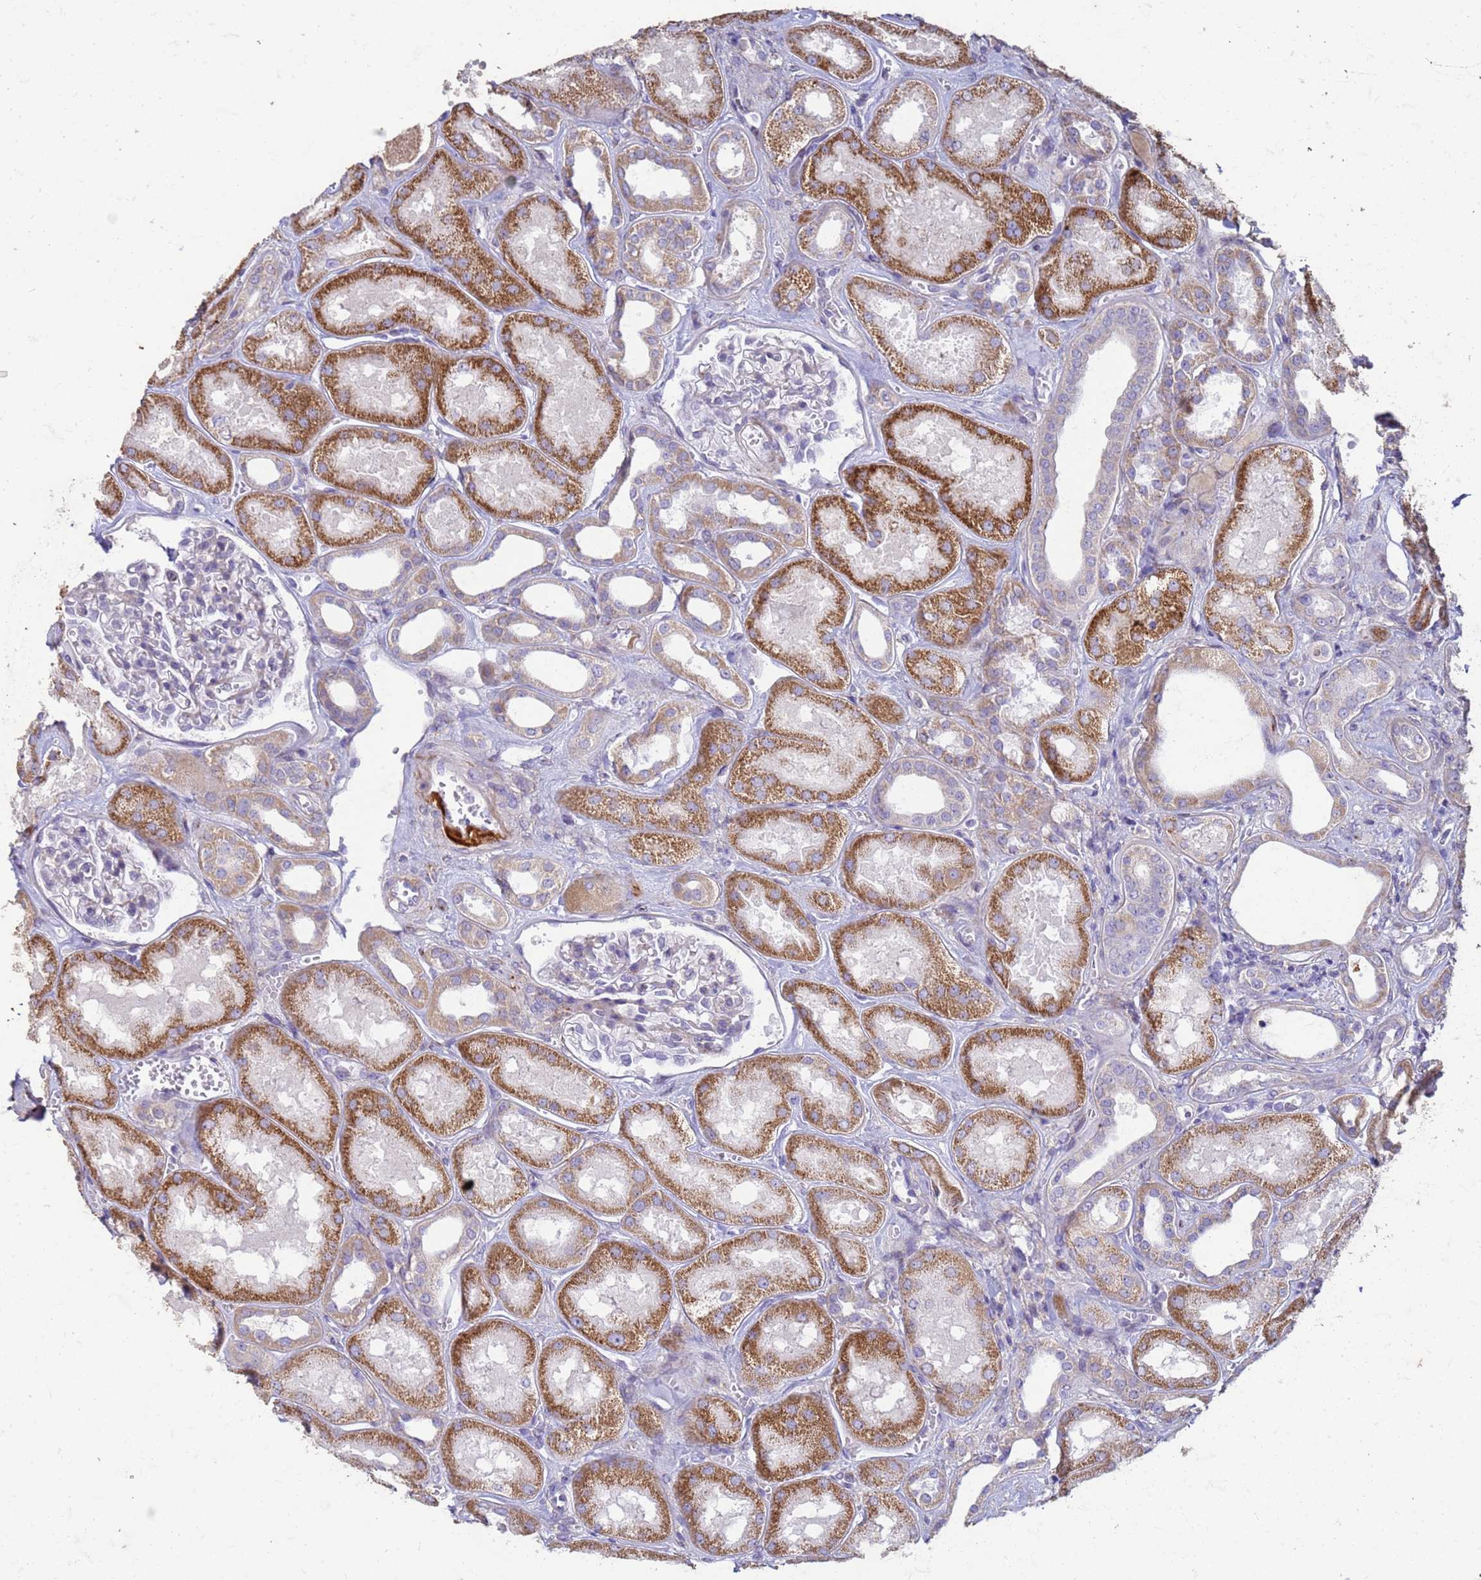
{"staining": {"intensity": "negative", "quantity": "none", "location": "none"}, "tissue": "kidney", "cell_type": "Cells in glomeruli", "image_type": "normal", "snomed": [{"axis": "morphology", "description": "Normal tissue, NOS"}, {"axis": "morphology", "description": "Adenocarcinoma, NOS"}, {"axis": "topography", "description": "Kidney"}], "caption": "Kidney stained for a protein using immunohistochemistry (IHC) demonstrates no expression cells in glomeruli.", "gene": "SLC25A15", "patient": {"sex": "female", "age": 68}}